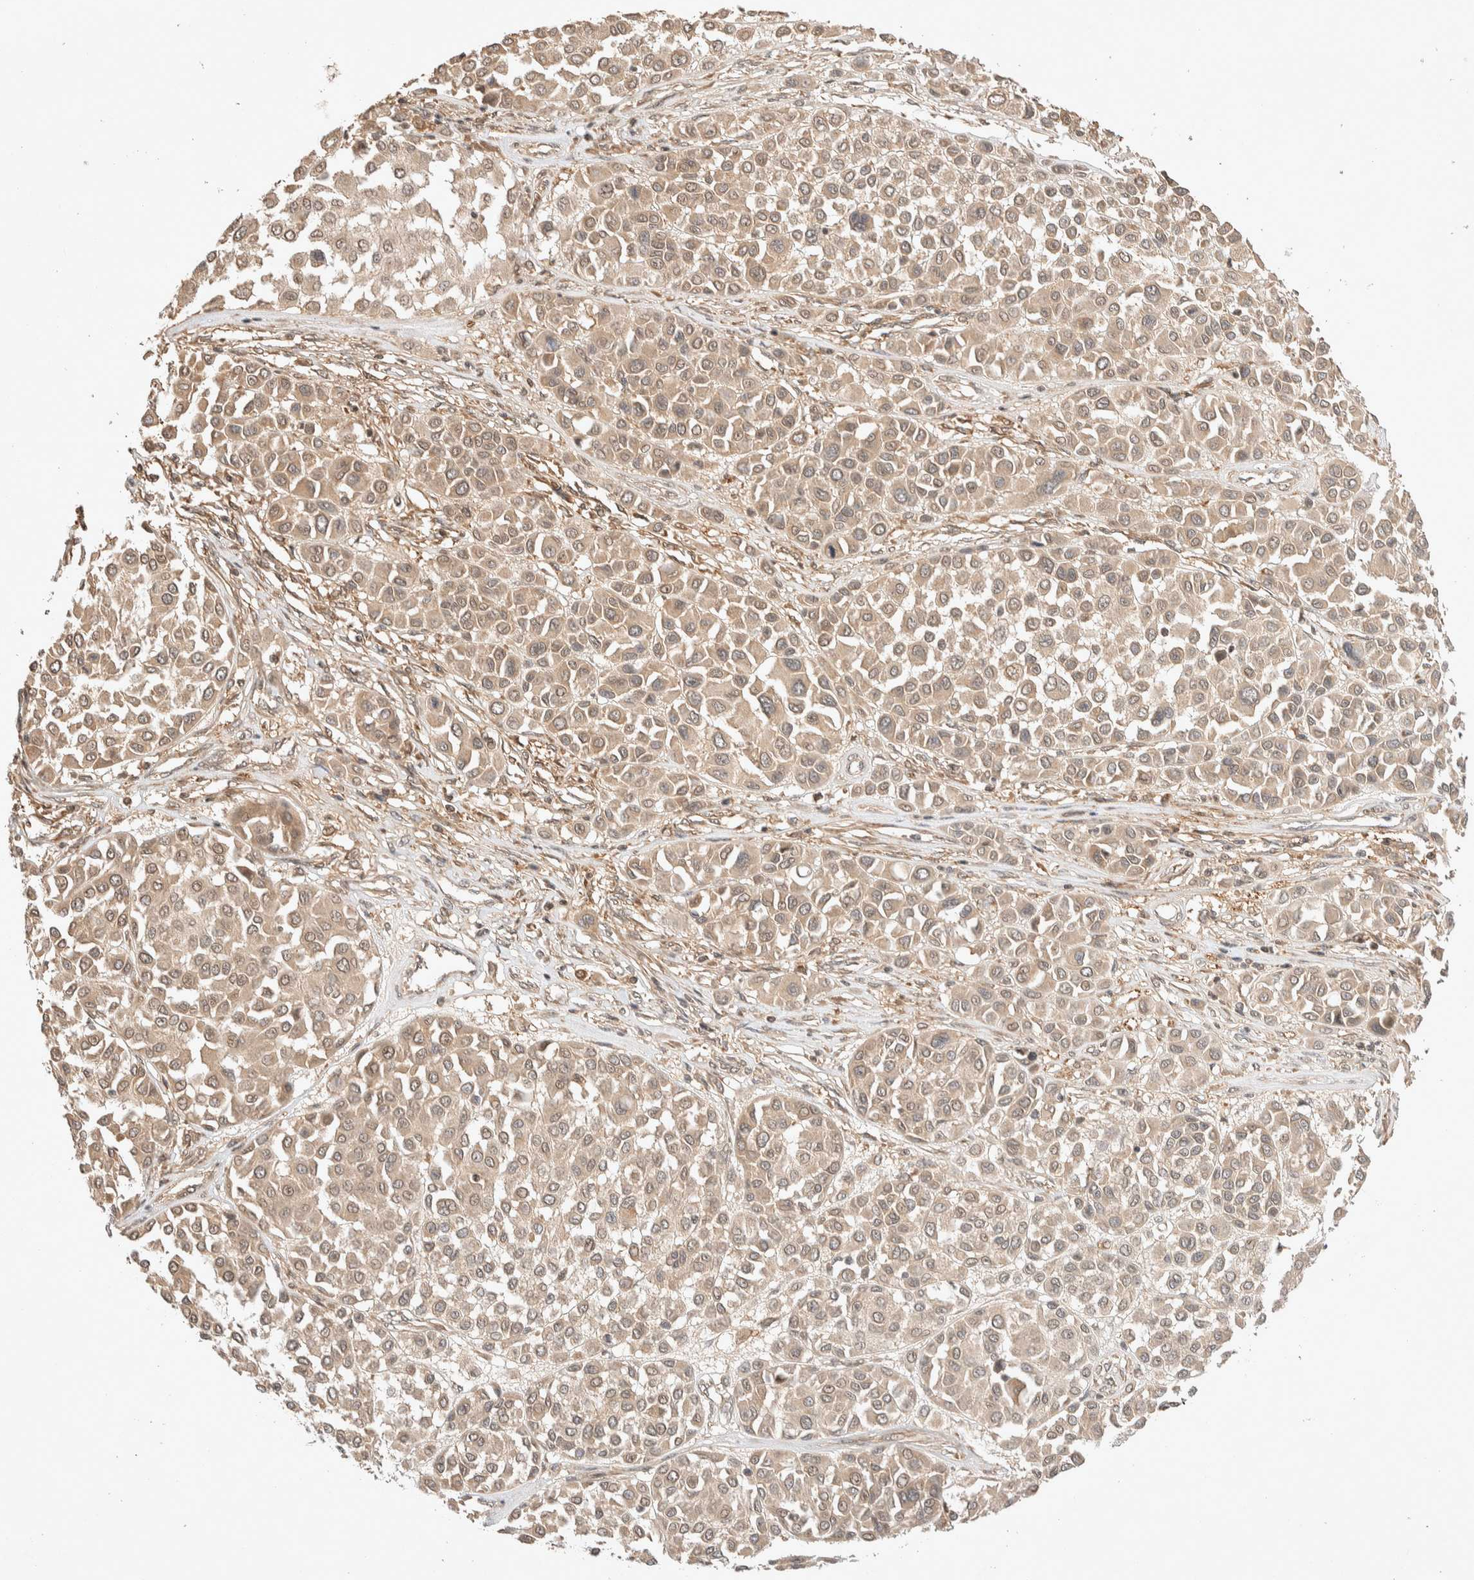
{"staining": {"intensity": "weak", "quantity": "25%-75%", "location": "cytoplasmic/membranous,nuclear"}, "tissue": "melanoma", "cell_type": "Tumor cells", "image_type": "cancer", "snomed": [{"axis": "morphology", "description": "Malignant melanoma, Metastatic site"}, {"axis": "topography", "description": "Soft tissue"}], "caption": "Melanoma was stained to show a protein in brown. There is low levels of weak cytoplasmic/membranous and nuclear staining in about 25%-75% of tumor cells.", "gene": "THRA", "patient": {"sex": "male", "age": 41}}